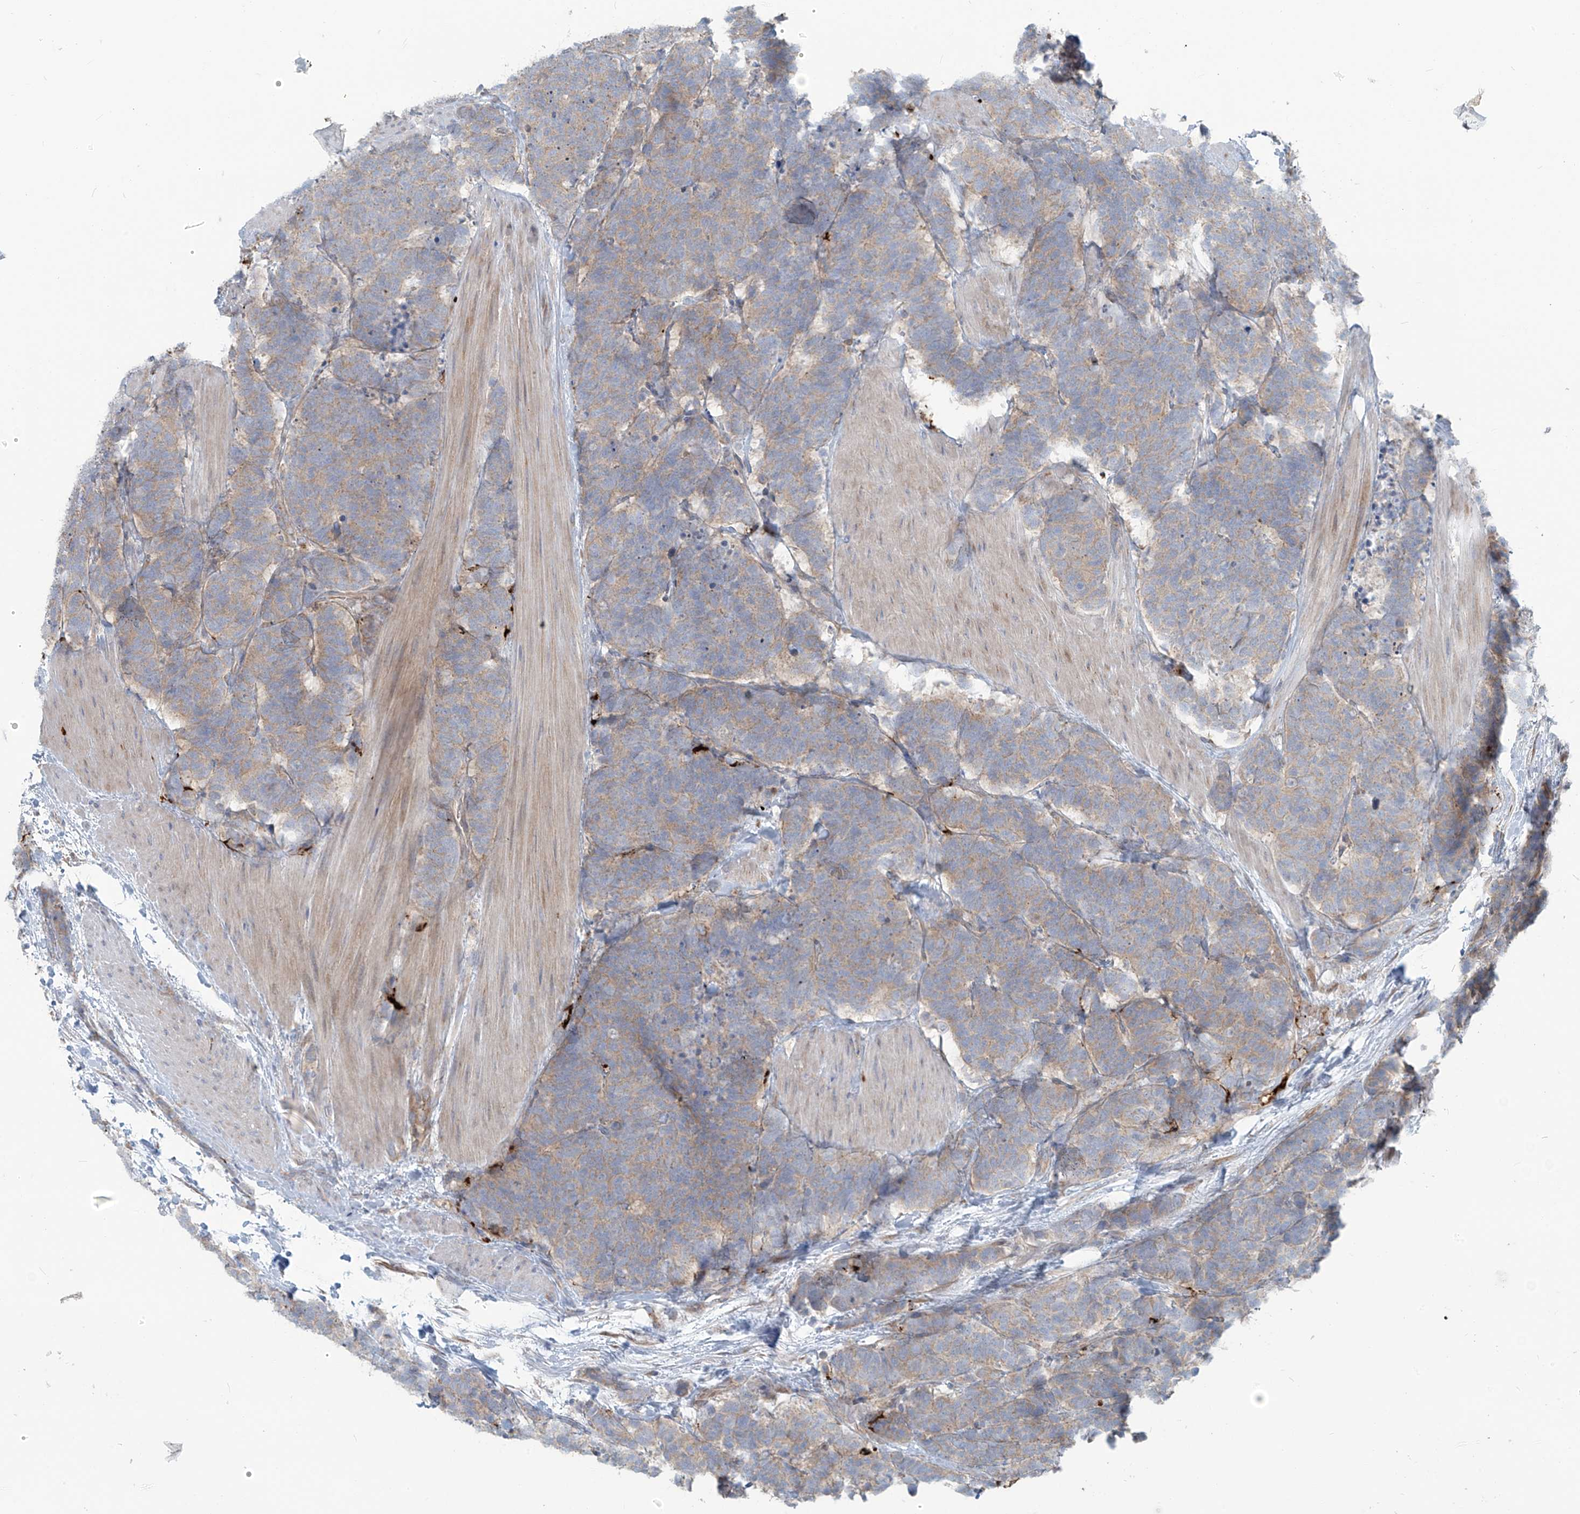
{"staining": {"intensity": "moderate", "quantity": "<25%", "location": "cytoplasmic/membranous"}, "tissue": "carcinoid", "cell_type": "Tumor cells", "image_type": "cancer", "snomed": [{"axis": "morphology", "description": "Carcinoma, NOS"}, {"axis": "morphology", "description": "Carcinoid, malignant, NOS"}, {"axis": "topography", "description": "Urinary bladder"}], "caption": "Immunohistochemical staining of carcinoid demonstrates low levels of moderate cytoplasmic/membranous protein staining in approximately <25% of tumor cells.", "gene": "LZTS3", "patient": {"sex": "male", "age": 57}}